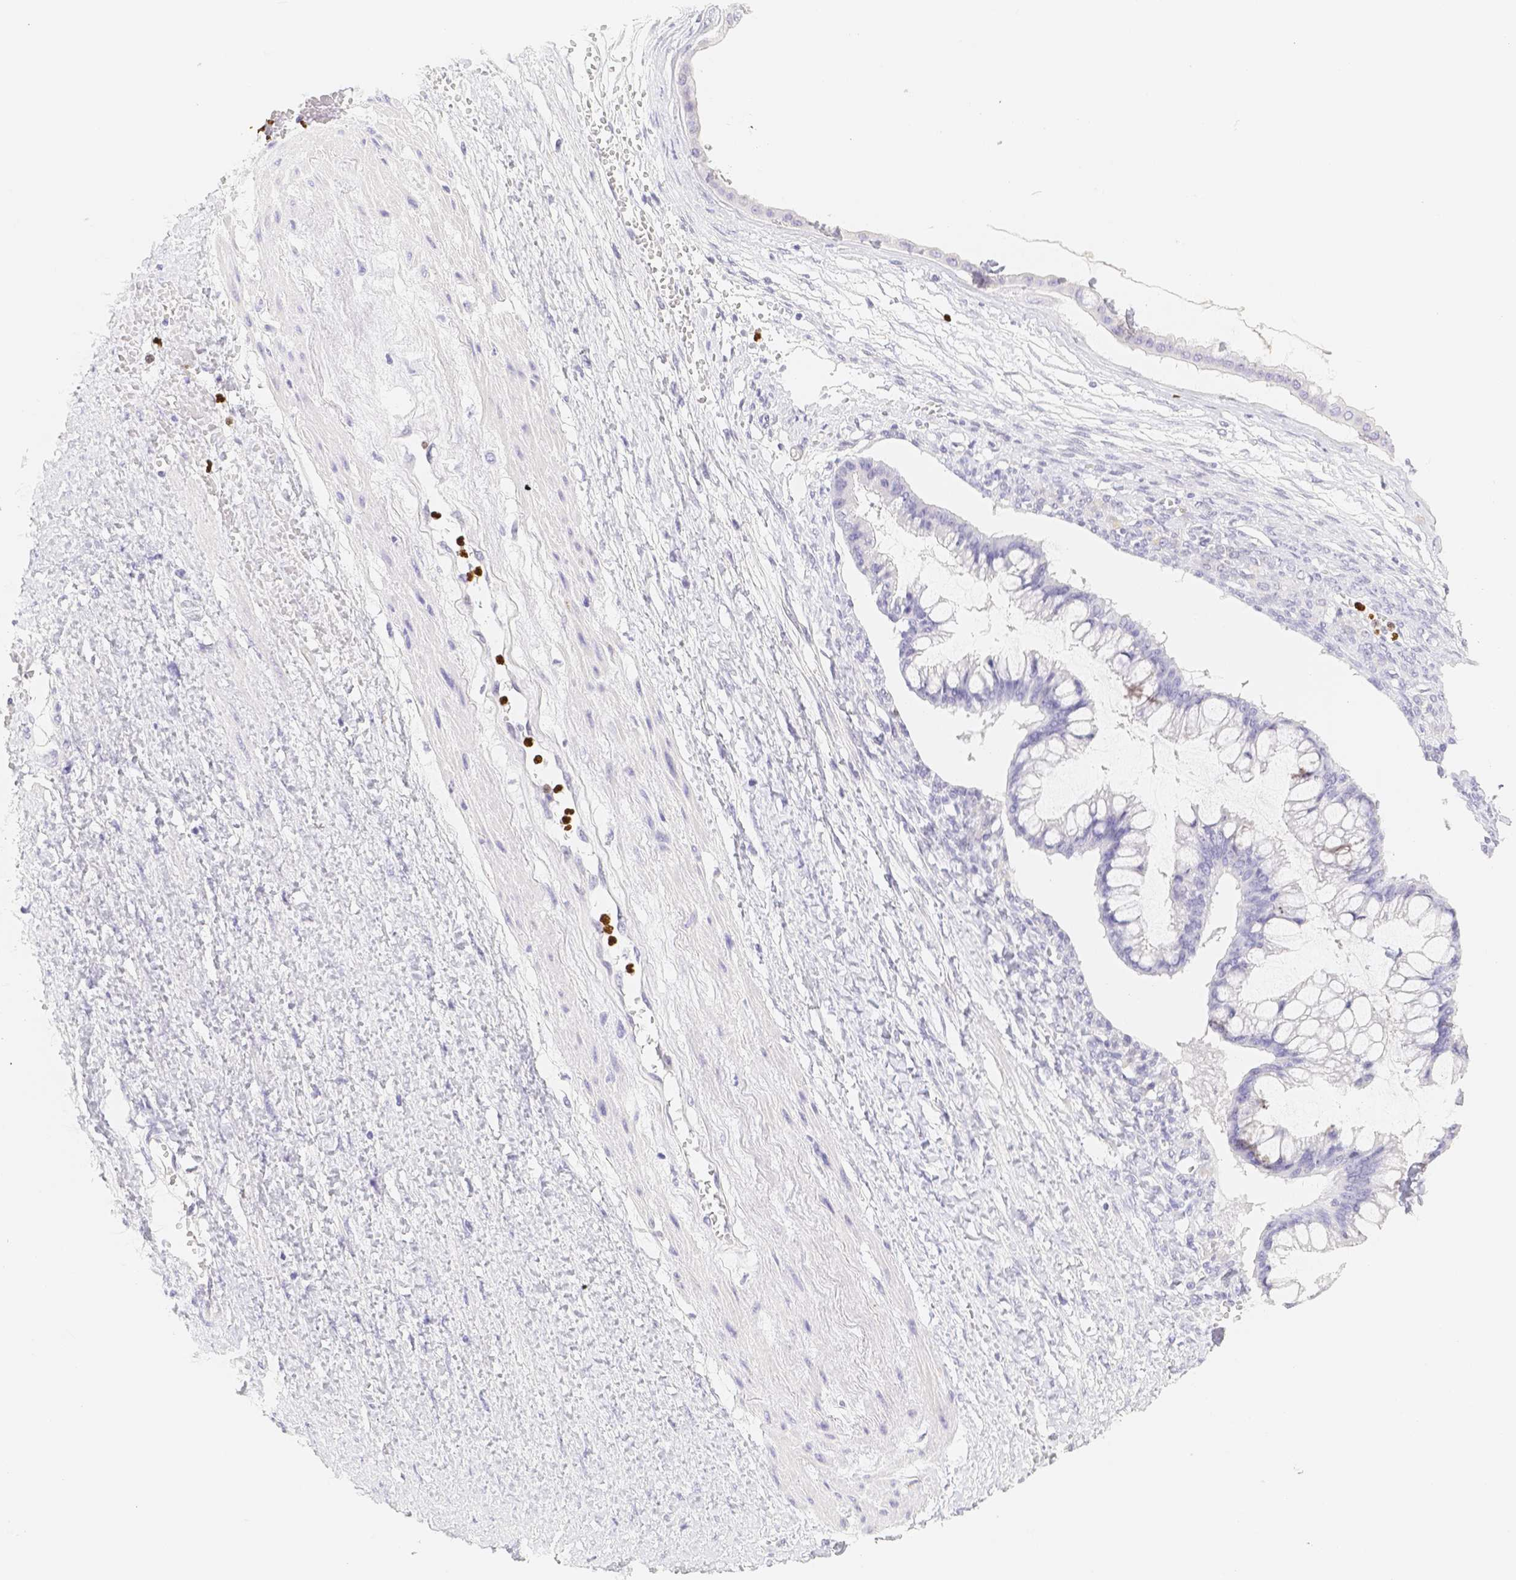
{"staining": {"intensity": "negative", "quantity": "none", "location": "none"}, "tissue": "ovarian cancer", "cell_type": "Tumor cells", "image_type": "cancer", "snomed": [{"axis": "morphology", "description": "Cystadenocarcinoma, mucinous, NOS"}, {"axis": "topography", "description": "Ovary"}], "caption": "Immunohistochemistry (IHC) of ovarian cancer demonstrates no staining in tumor cells.", "gene": "PADI4", "patient": {"sex": "female", "age": 73}}